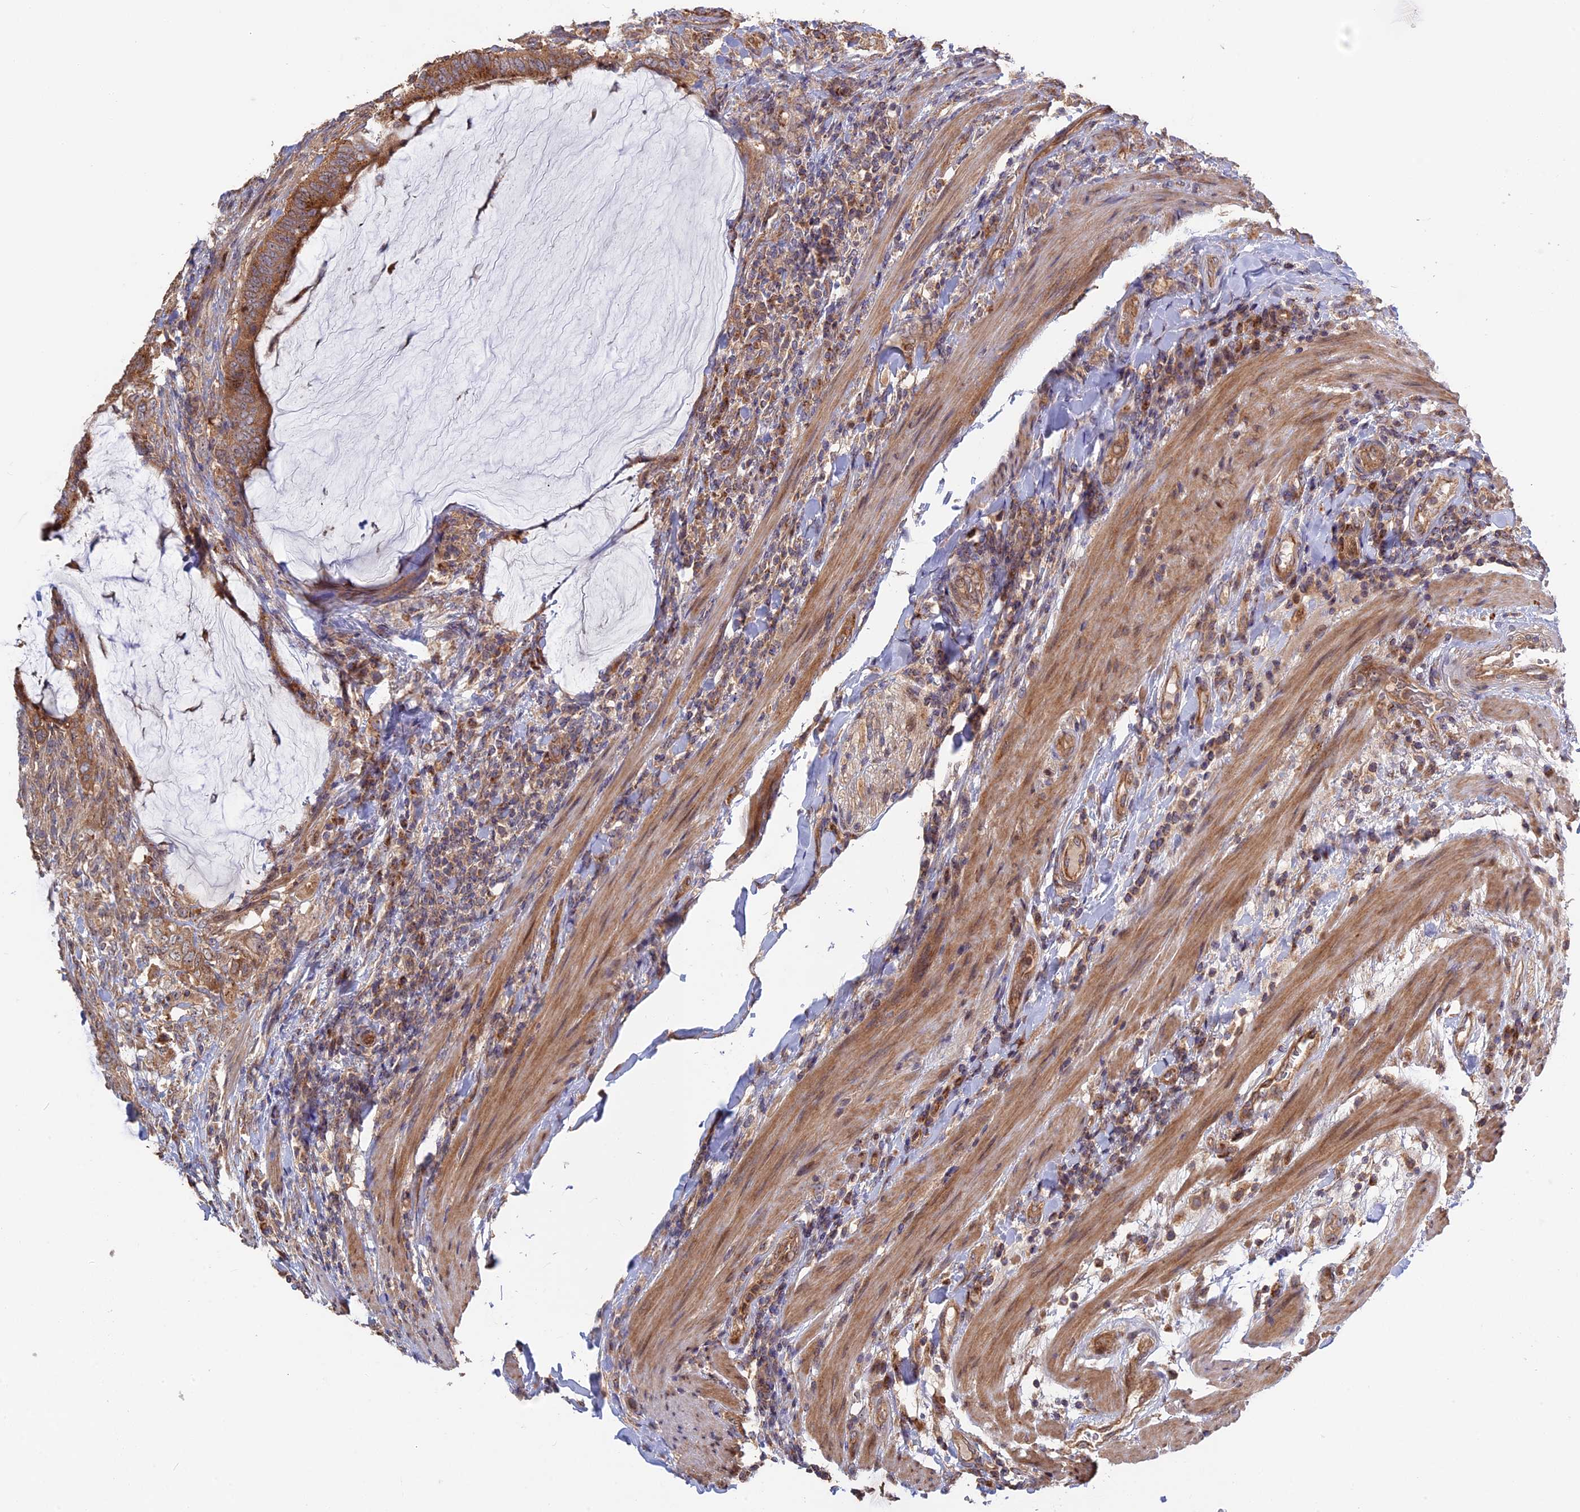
{"staining": {"intensity": "strong", "quantity": ">75%", "location": "cytoplasmic/membranous"}, "tissue": "colorectal cancer", "cell_type": "Tumor cells", "image_type": "cancer", "snomed": [{"axis": "morphology", "description": "Adenocarcinoma, NOS"}, {"axis": "topography", "description": "Colon"}], "caption": "Immunohistochemistry (IHC) of colorectal cancer (adenocarcinoma) reveals high levels of strong cytoplasmic/membranous staining in about >75% of tumor cells.", "gene": "FERMT1", "patient": {"sex": "female", "age": 66}}